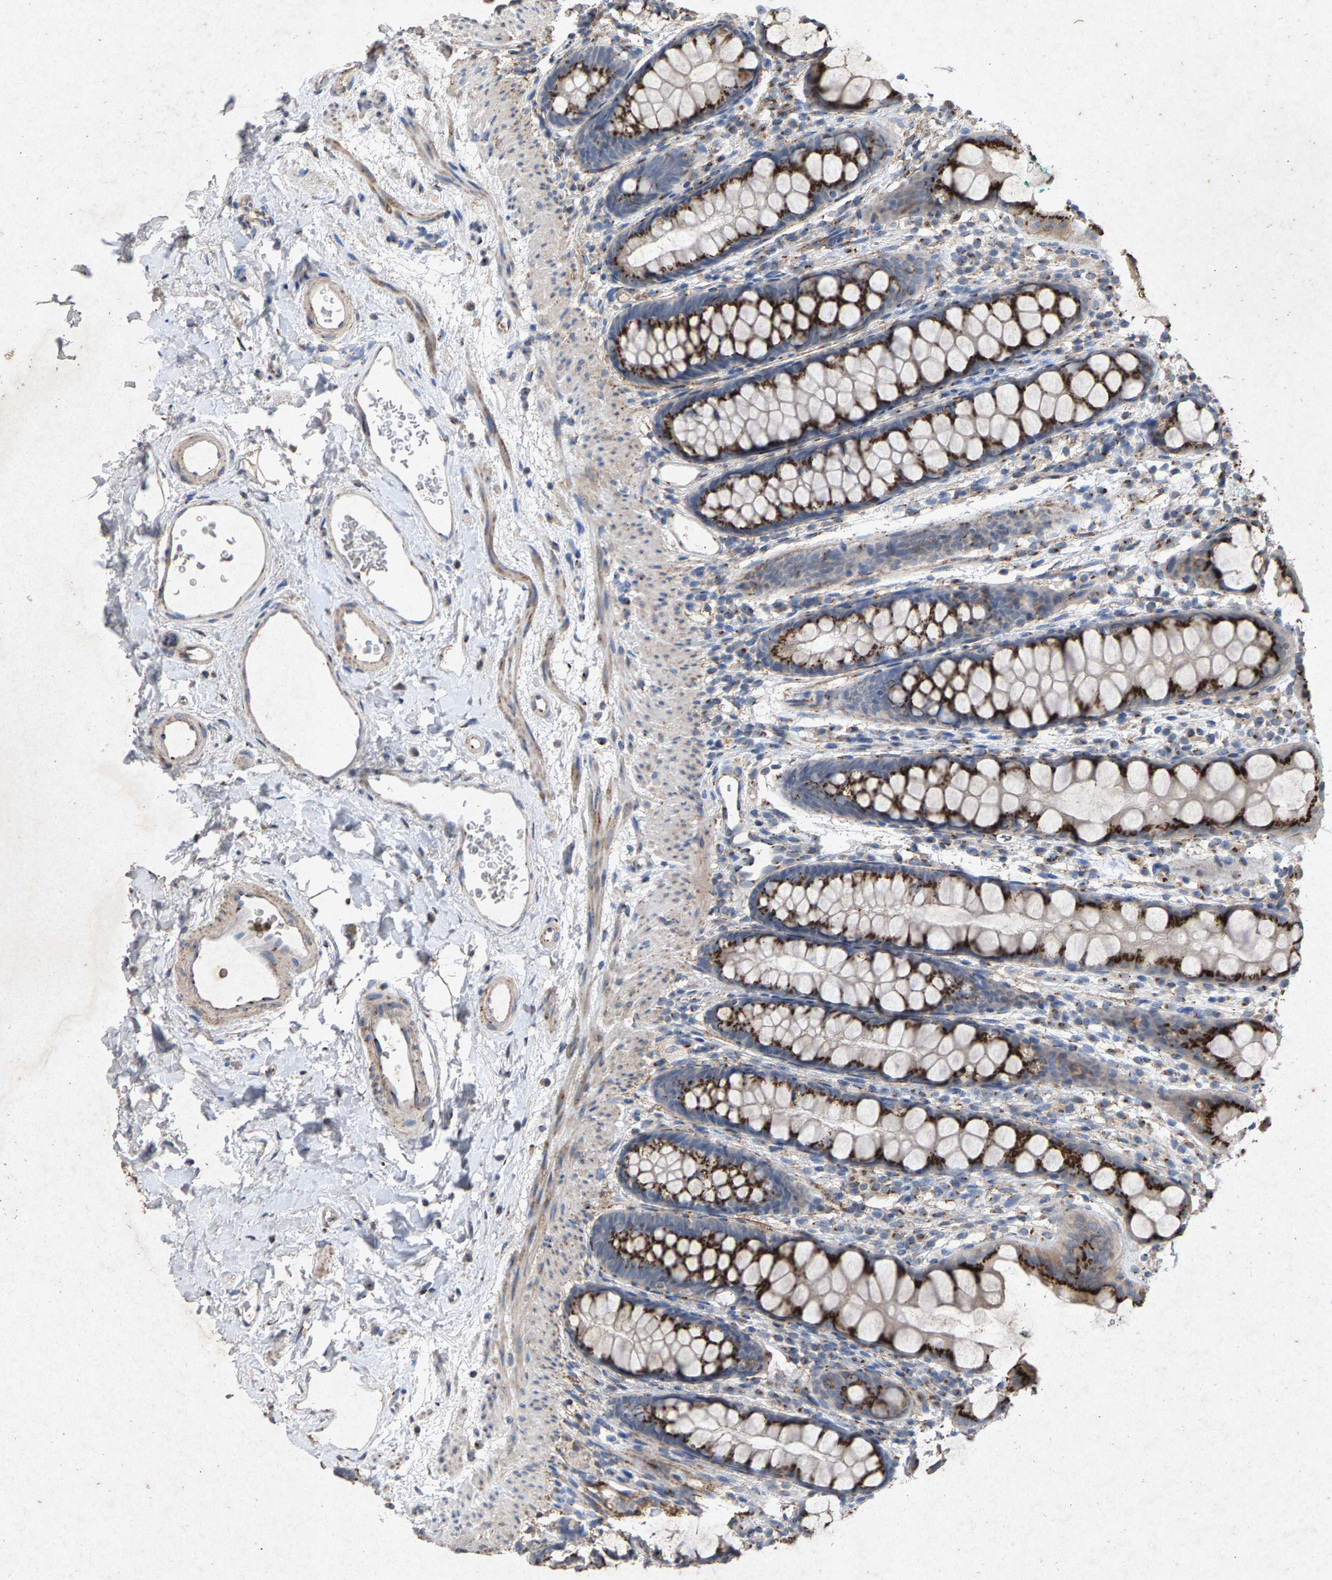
{"staining": {"intensity": "strong", "quantity": ">75%", "location": "cytoplasmic/membranous"}, "tissue": "rectum", "cell_type": "Glandular cells", "image_type": "normal", "snomed": [{"axis": "morphology", "description": "Normal tissue, NOS"}, {"axis": "topography", "description": "Rectum"}], "caption": "Immunohistochemistry (DAB) staining of benign human rectum displays strong cytoplasmic/membranous protein staining in approximately >75% of glandular cells.", "gene": "MAN2A1", "patient": {"sex": "female", "age": 65}}